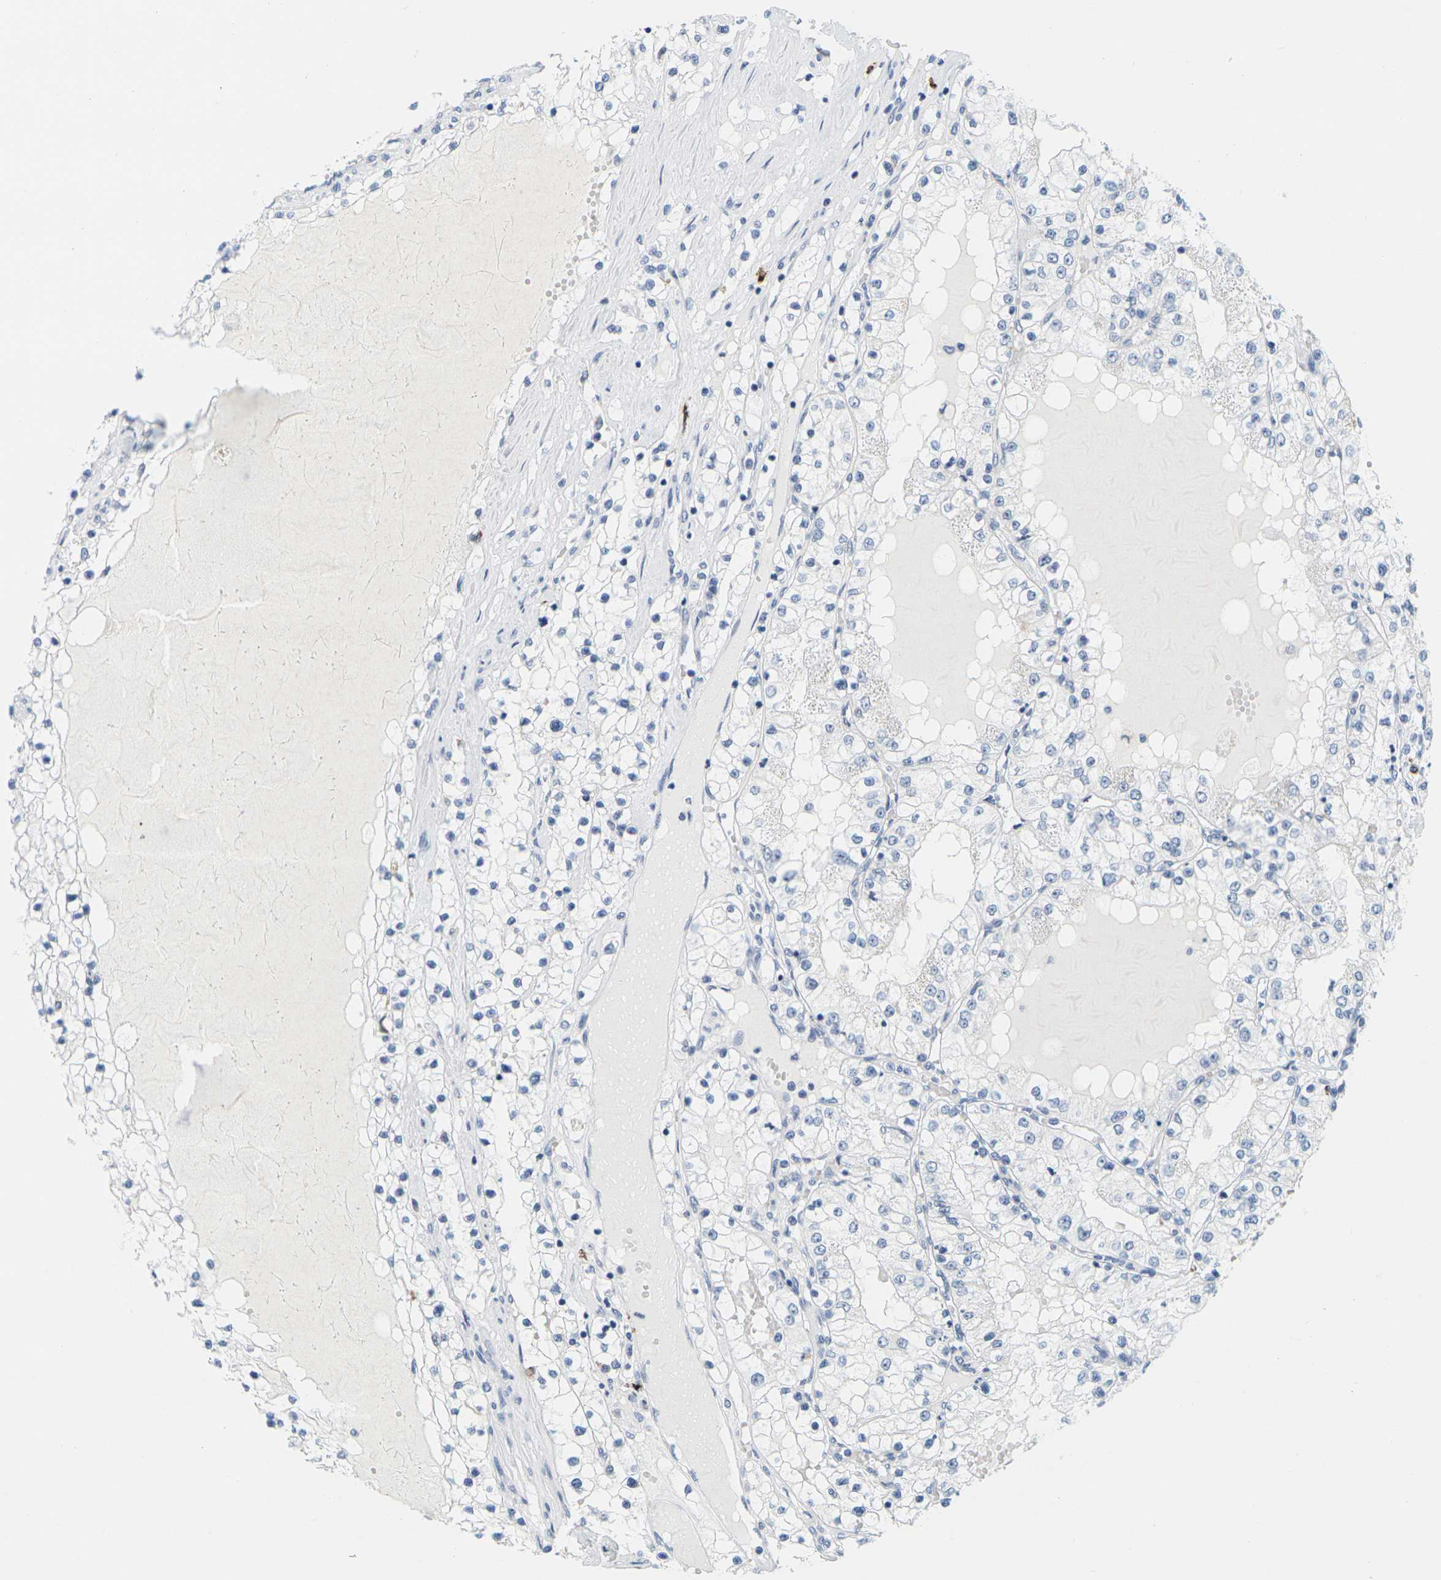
{"staining": {"intensity": "negative", "quantity": "none", "location": "none"}, "tissue": "renal cancer", "cell_type": "Tumor cells", "image_type": "cancer", "snomed": [{"axis": "morphology", "description": "Adenocarcinoma, NOS"}, {"axis": "topography", "description": "Kidney"}], "caption": "An IHC histopathology image of renal cancer (adenocarcinoma) is shown. There is no staining in tumor cells of renal cancer (adenocarcinoma). (Brightfield microscopy of DAB (3,3'-diaminobenzidine) IHC at high magnification).", "gene": "HLA-DOB", "patient": {"sex": "male", "age": 68}}